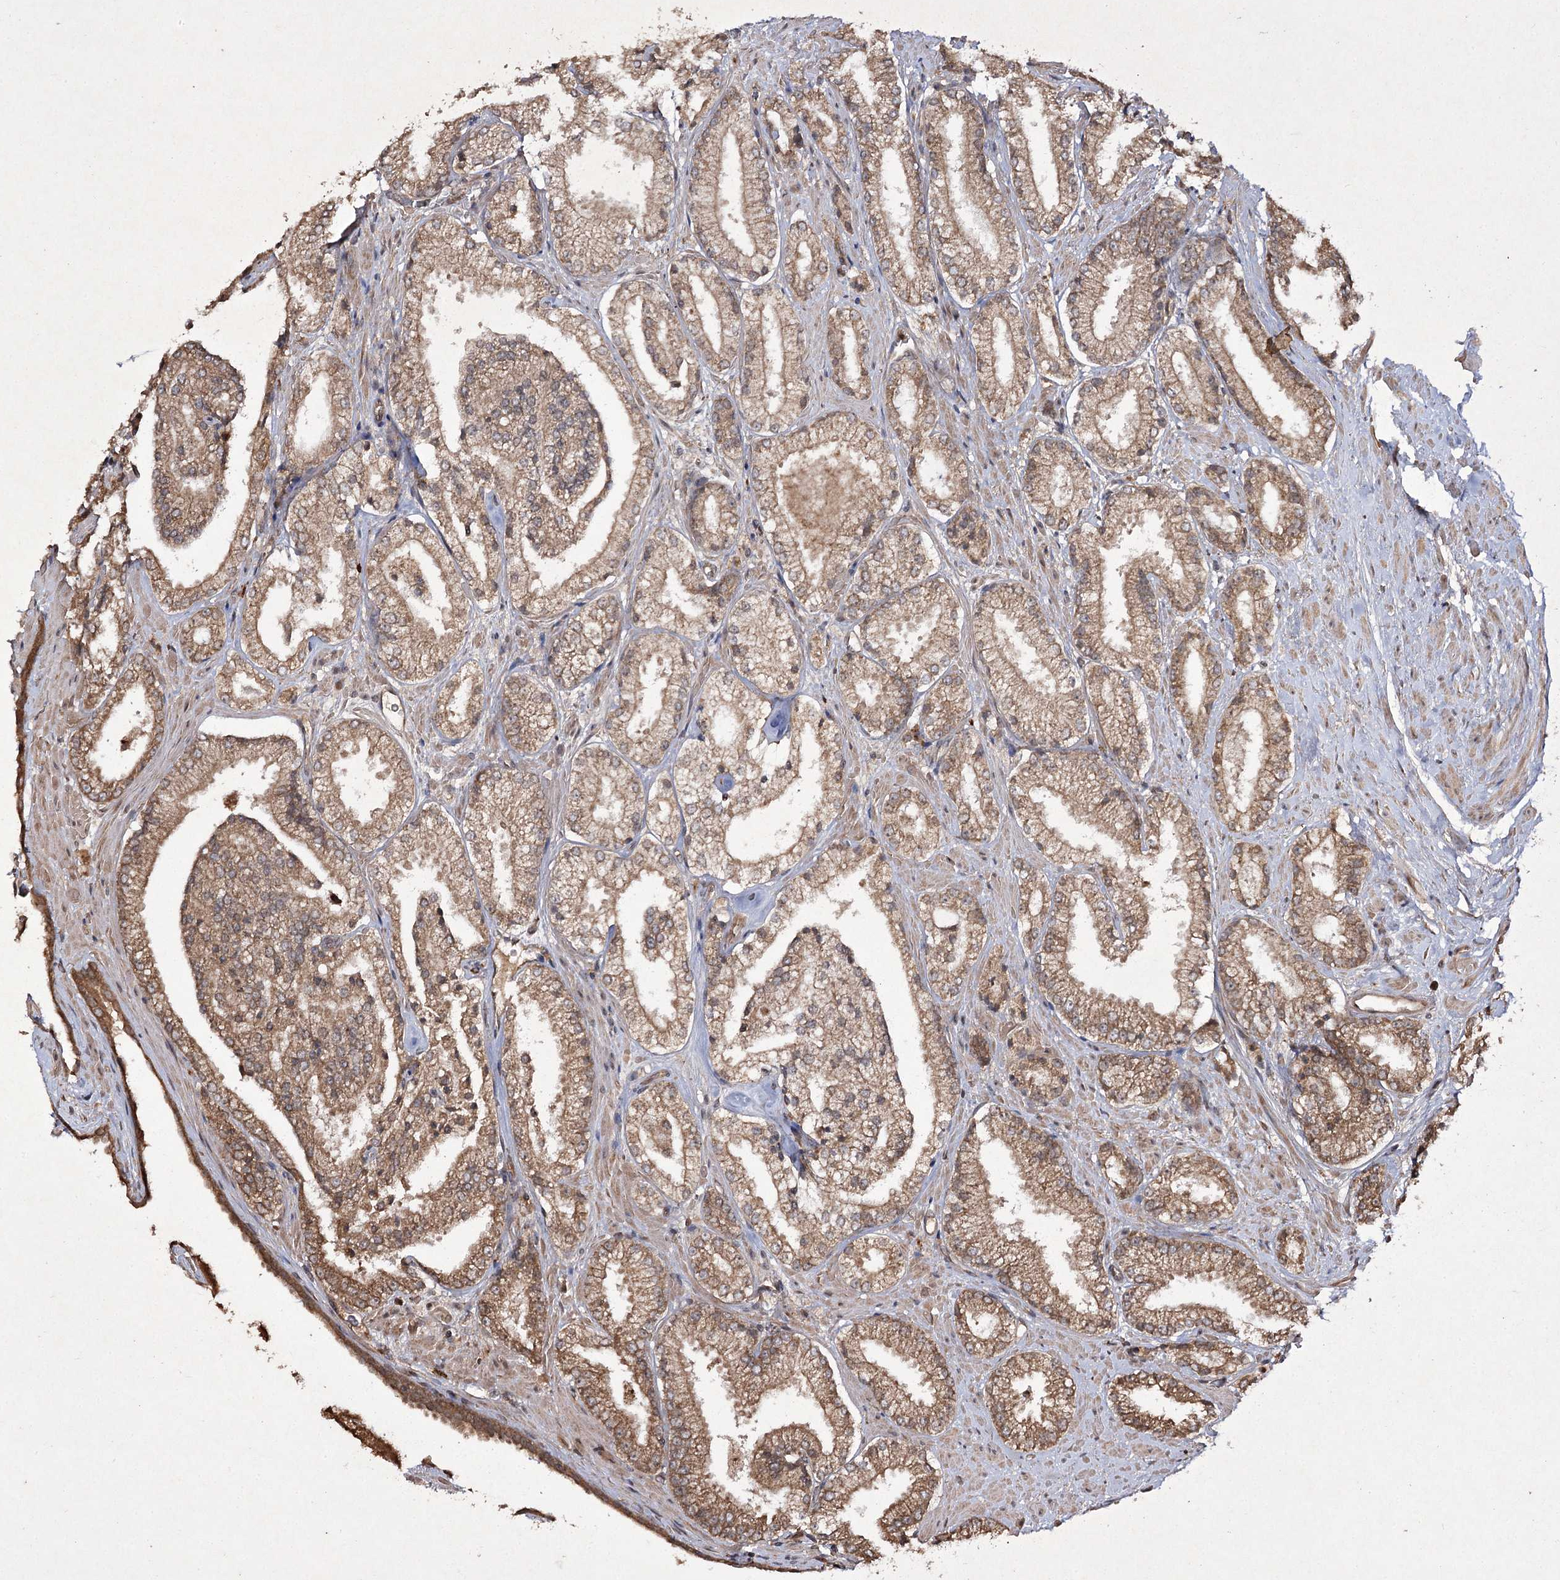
{"staining": {"intensity": "moderate", "quantity": ">75%", "location": "cytoplasmic/membranous"}, "tissue": "prostate cancer", "cell_type": "Tumor cells", "image_type": "cancer", "snomed": [{"axis": "morphology", "description": "Adenocarcinoma, High grade"}, {"axis": "topography", "description": "Prostate"}], "caption": "Brown immunohistochemical staining in human prostate high-grade adenocarcinoma exhibits moderate cytoplasmic/membranous expression in about >75% of tumor cells. The staining is performed using DAB brown chromogen to label protein expression. The nuclei are counter-stained blue using hematoxylin.", "gene": "FANCL", "patient": {"sex": "male", "age": 73}}